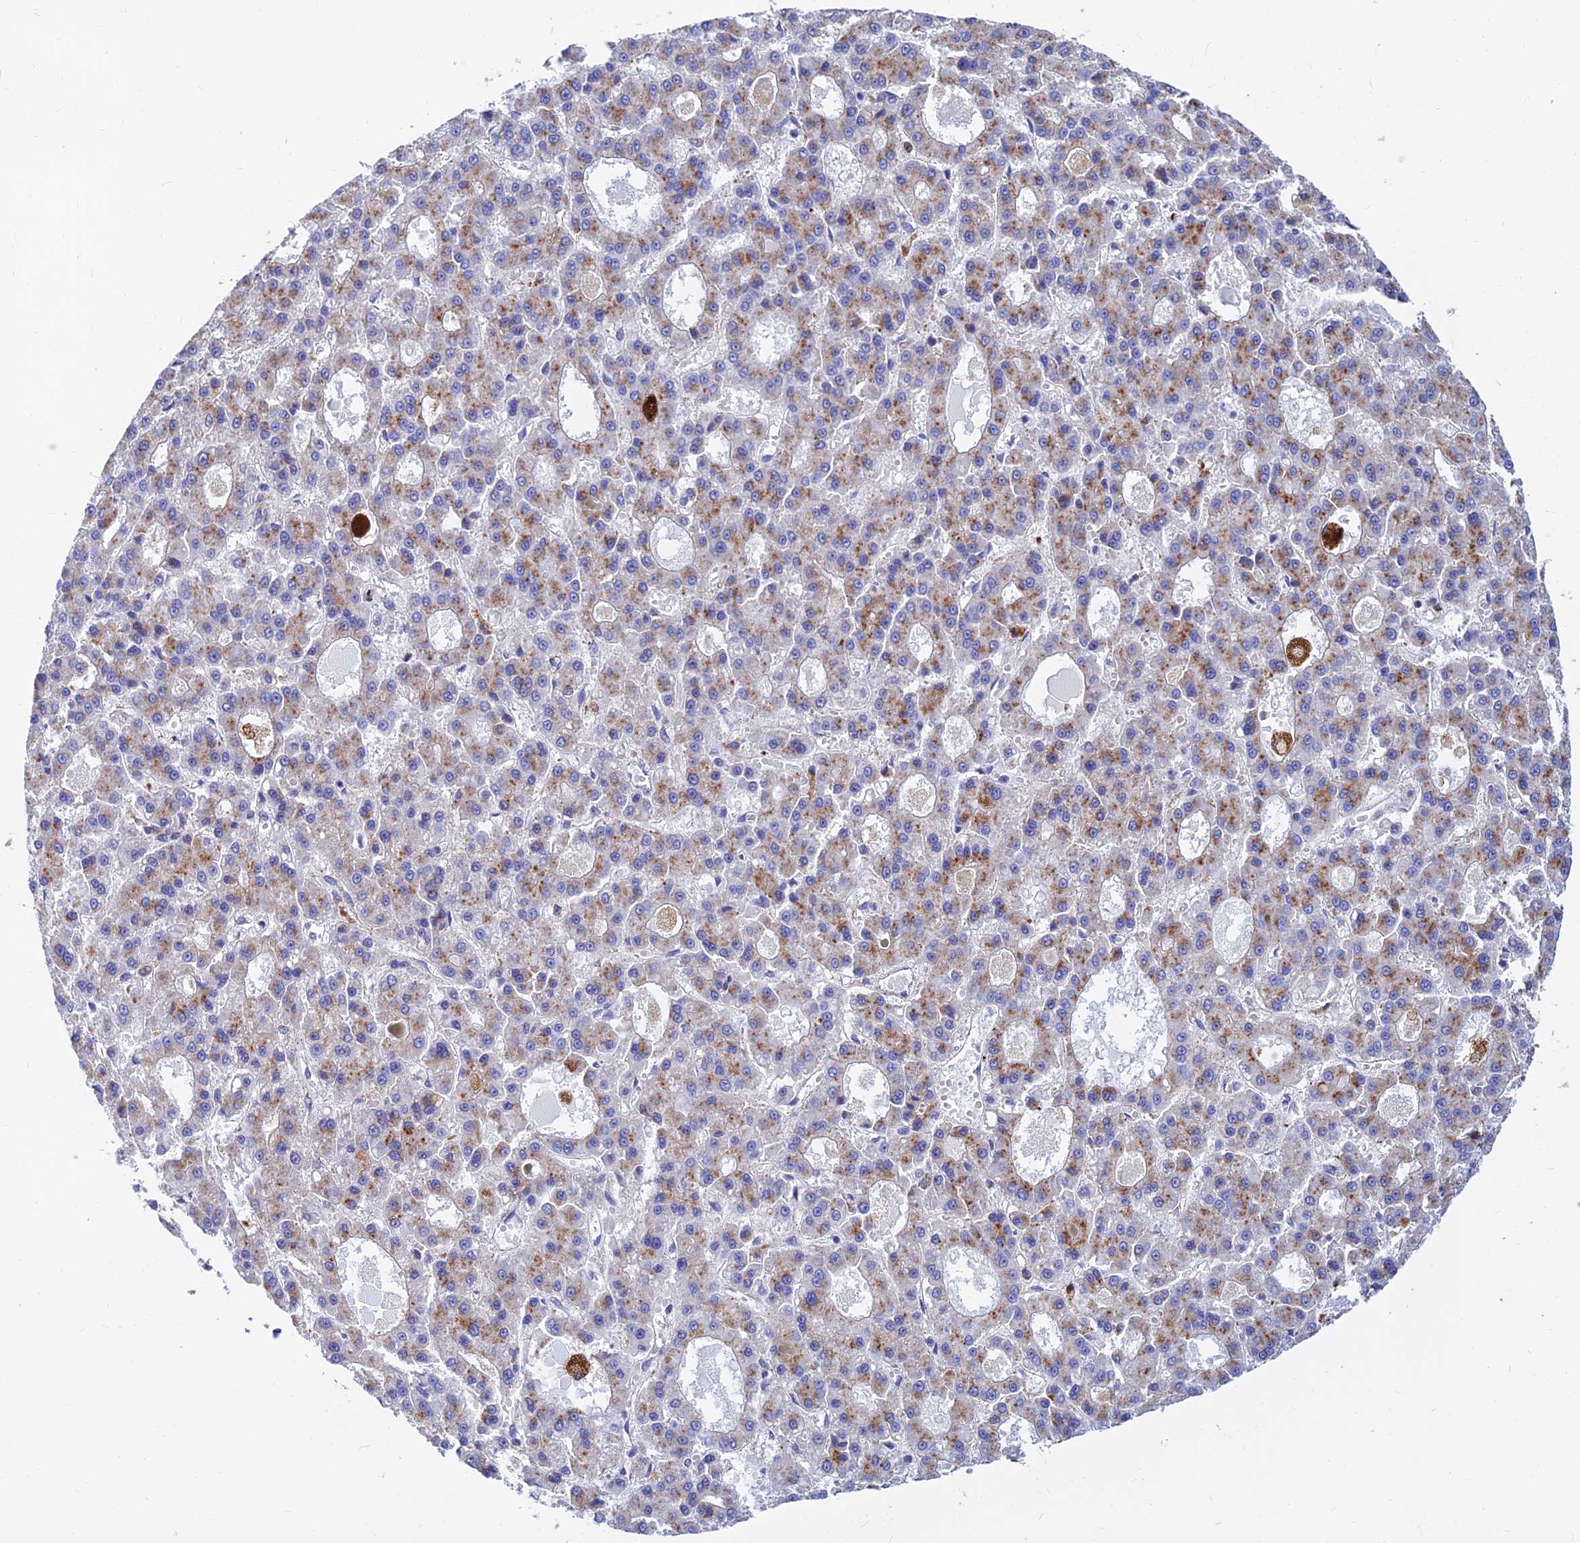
{"staining": {"intensity": "moderate", "quantity": "25%-75%", "location": "cytoplasmic/membranous"}, "tissue": "liver cancer", "cell_type": "Tumor cells", "image_type": "cancer", "snomed": [{"axis": "morphology", "description": "Carcinoma, Hepatocellular, NOS"}, {"axis": "topography", "description": "Liver"}], "caption": "Protein staining of hepatocellular carcinoma (liver) tissue displays moderate cytoplasmic/membranous positivity in approximately 25%-75% of tumor cells.", "gene": "SPNS1", "patient": {"sex": "male", "age": 70}}